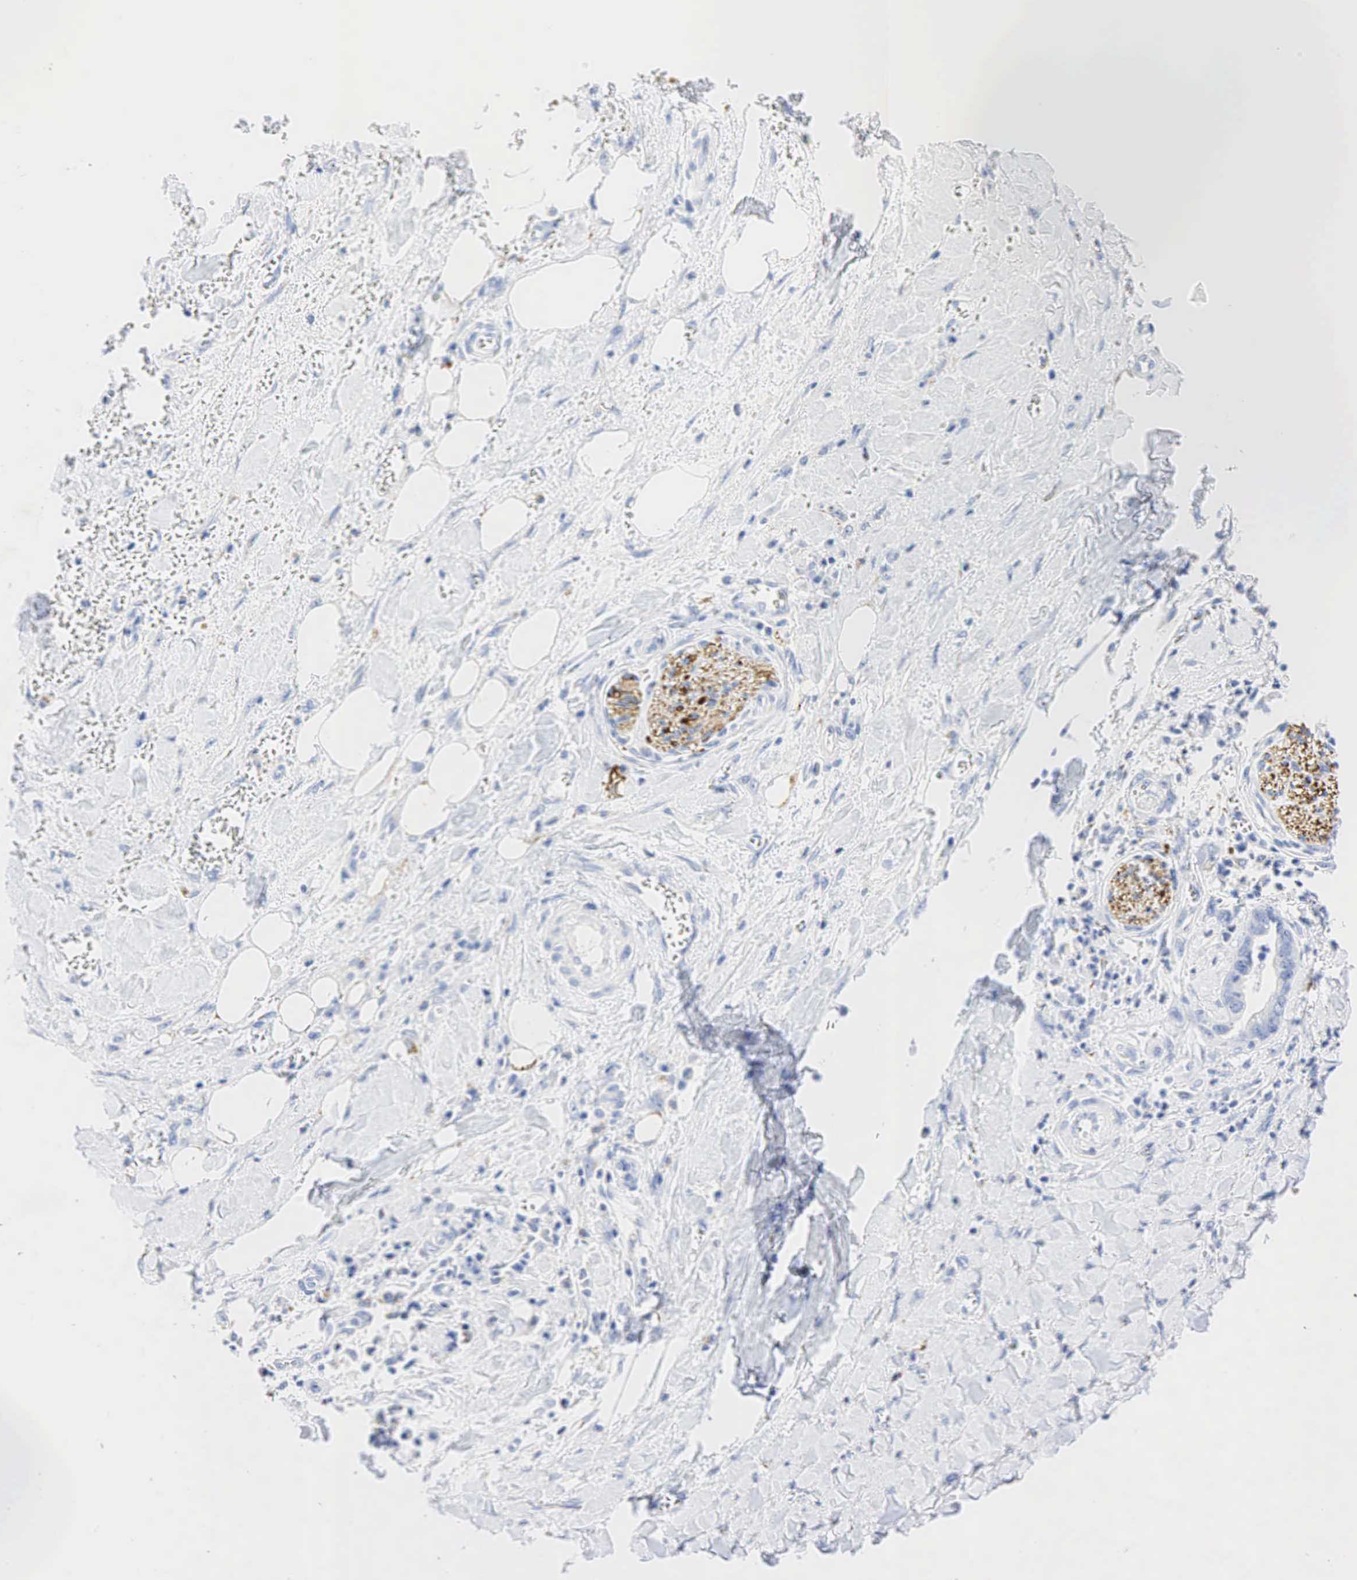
{"staining": {"intensity": "weak", "quantity": "<25%", "location": "cytoplasmic/membranous"}, "tissue": "pancreatic cancer", "cell_type": "Tumor cells", "image_type": "cancer", "snomed": [{"axis": "morphology", "description": "Adenocarcinoma, NOS"}, {"axis": "topography", "description": "Pancreas"}], "caption": "This is an IHC histopathology image of pancreatic cancer (adenocarcinoma). There is no expression in tumor cells.", "gene": "SYP", "patient": {"sex": "male", "age": 69}}